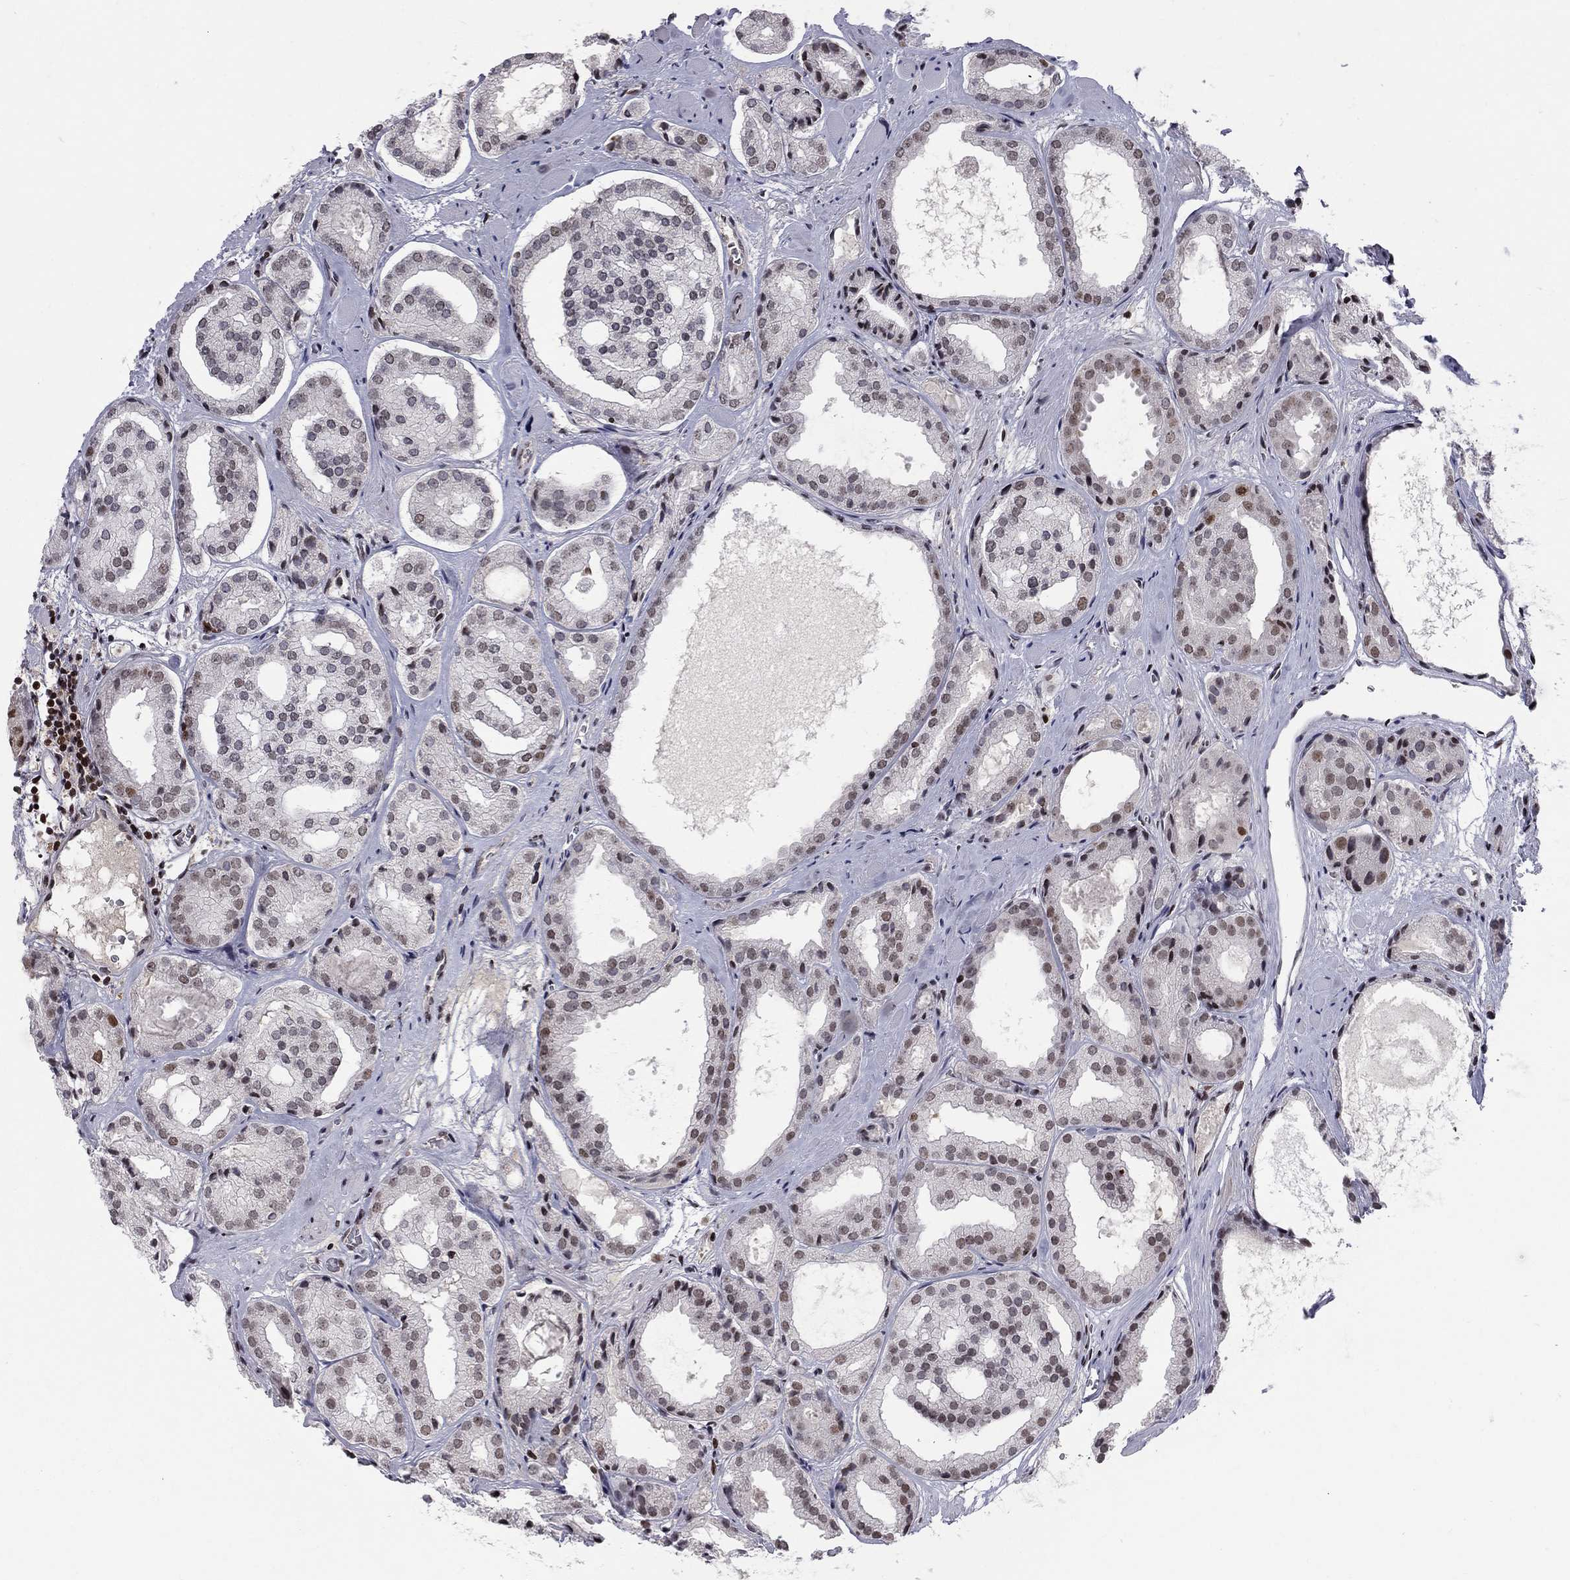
{"staining": {"intensity": "moderate", "quantity": "<25%", "location": "nuclear"}, "tissue": "prostate cancer", "cell_type": "Tumor cells", "image_type": "cancer", "snomed": [{"axis": "morphology", "description": "Adenocarcinoma, Low grade"}, {"axis": "topography", "description": "Prostate"}], "caption": "Tumor cells display low levels of moderate nuclear positivity in about <25% of cells in human prostate cancer (adenocarcinoma (low-grade)).", "gene": "RNASEH2C", "patient": {"sex": "male", "age": 69}}